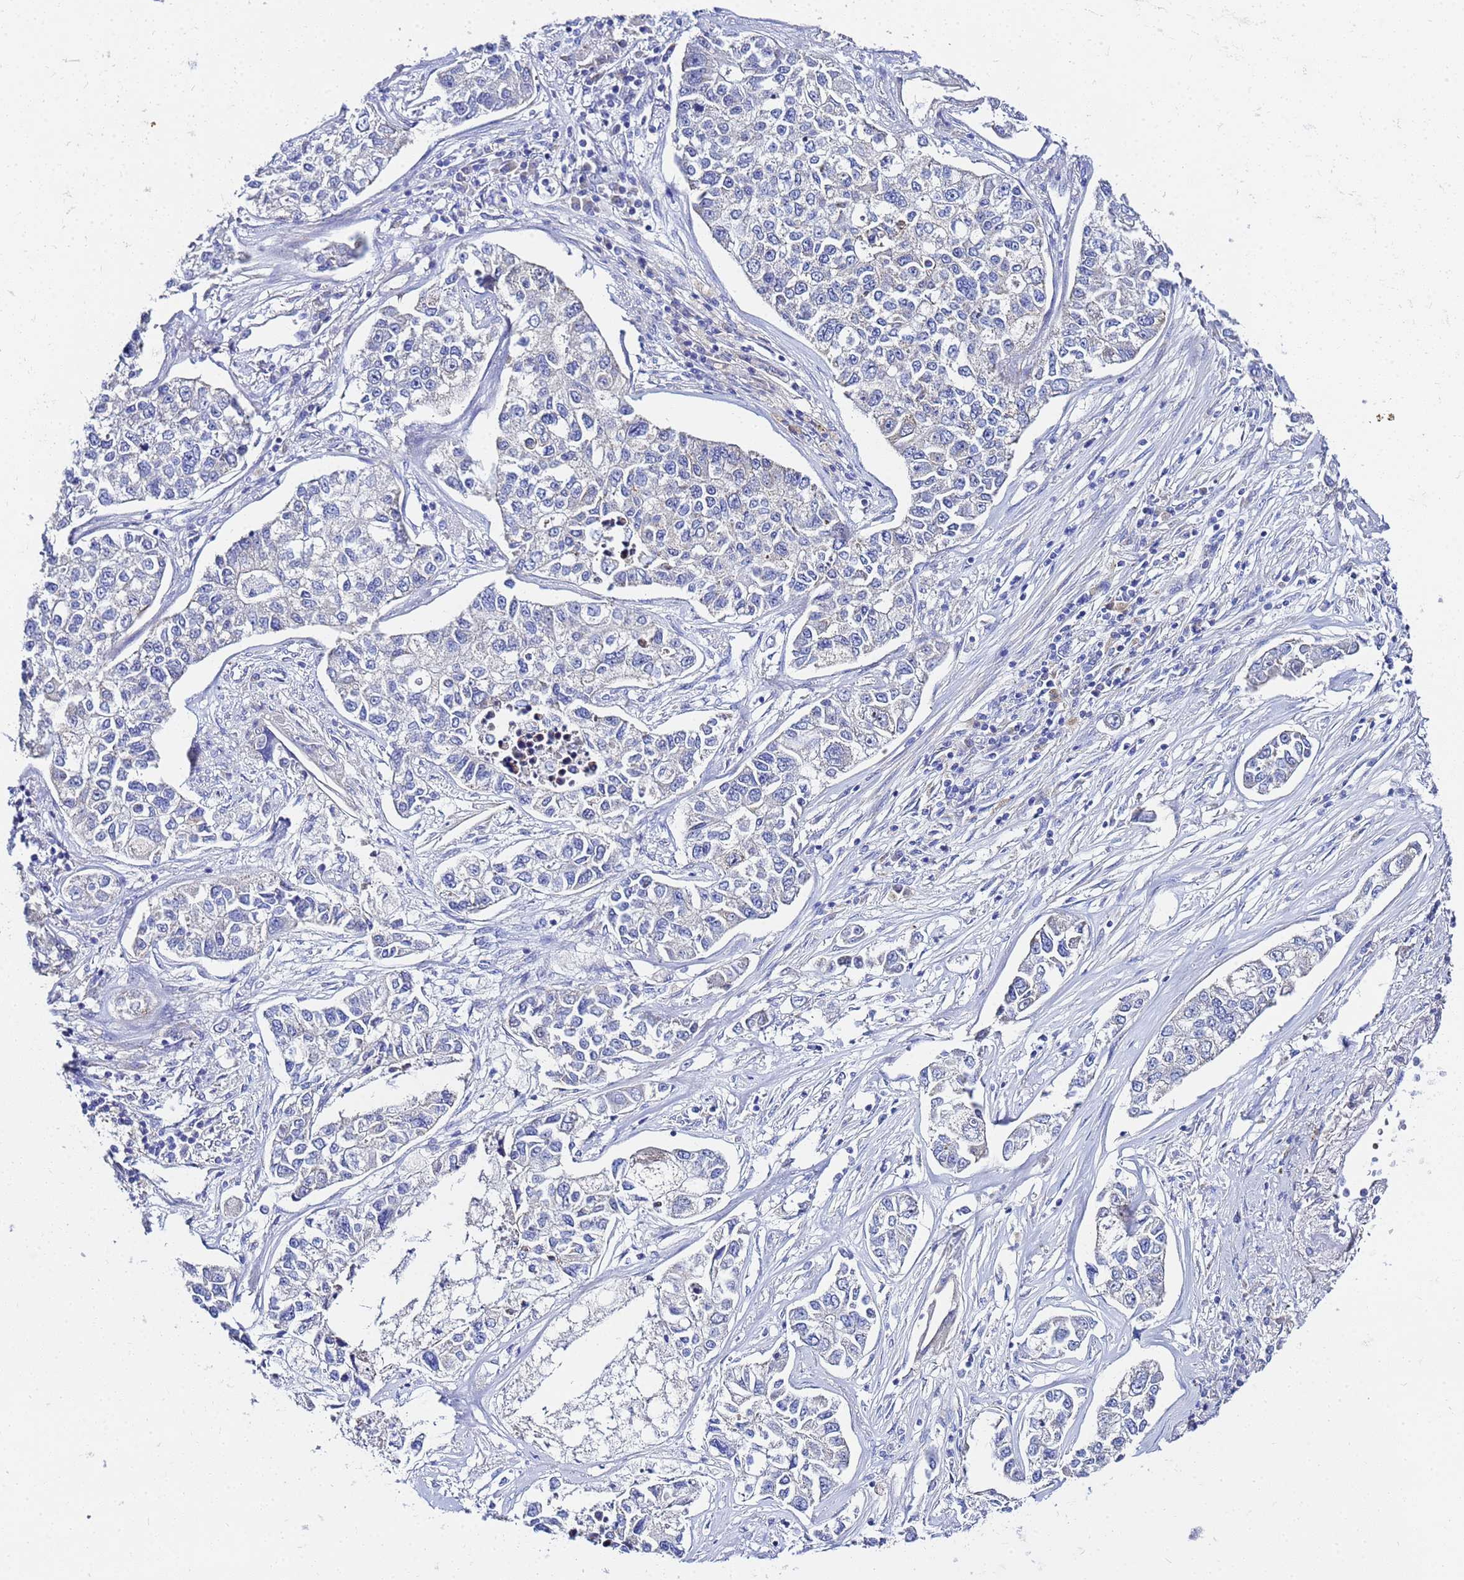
{"staining": {"intensity": "negative", "quantity": "none", "location": "none"}, "tissue": "lung cancer", "cell_type": "Tumor cells", "image_type": "cancer", "snomed": [{"axis": "morphology", "description": "Adenocarcinoma, NOS"}, {"axis": "topography", "description": "Lung"}], "caption": "IHC photomicrograph of human lung cancer stained for a protein (brown), which displays no expression in tumor cells. (DAB immunohistochemistry (IHC), high magnification).", "gene": "FAHD2A", "patient": {"sex": "male", "age": 49}}